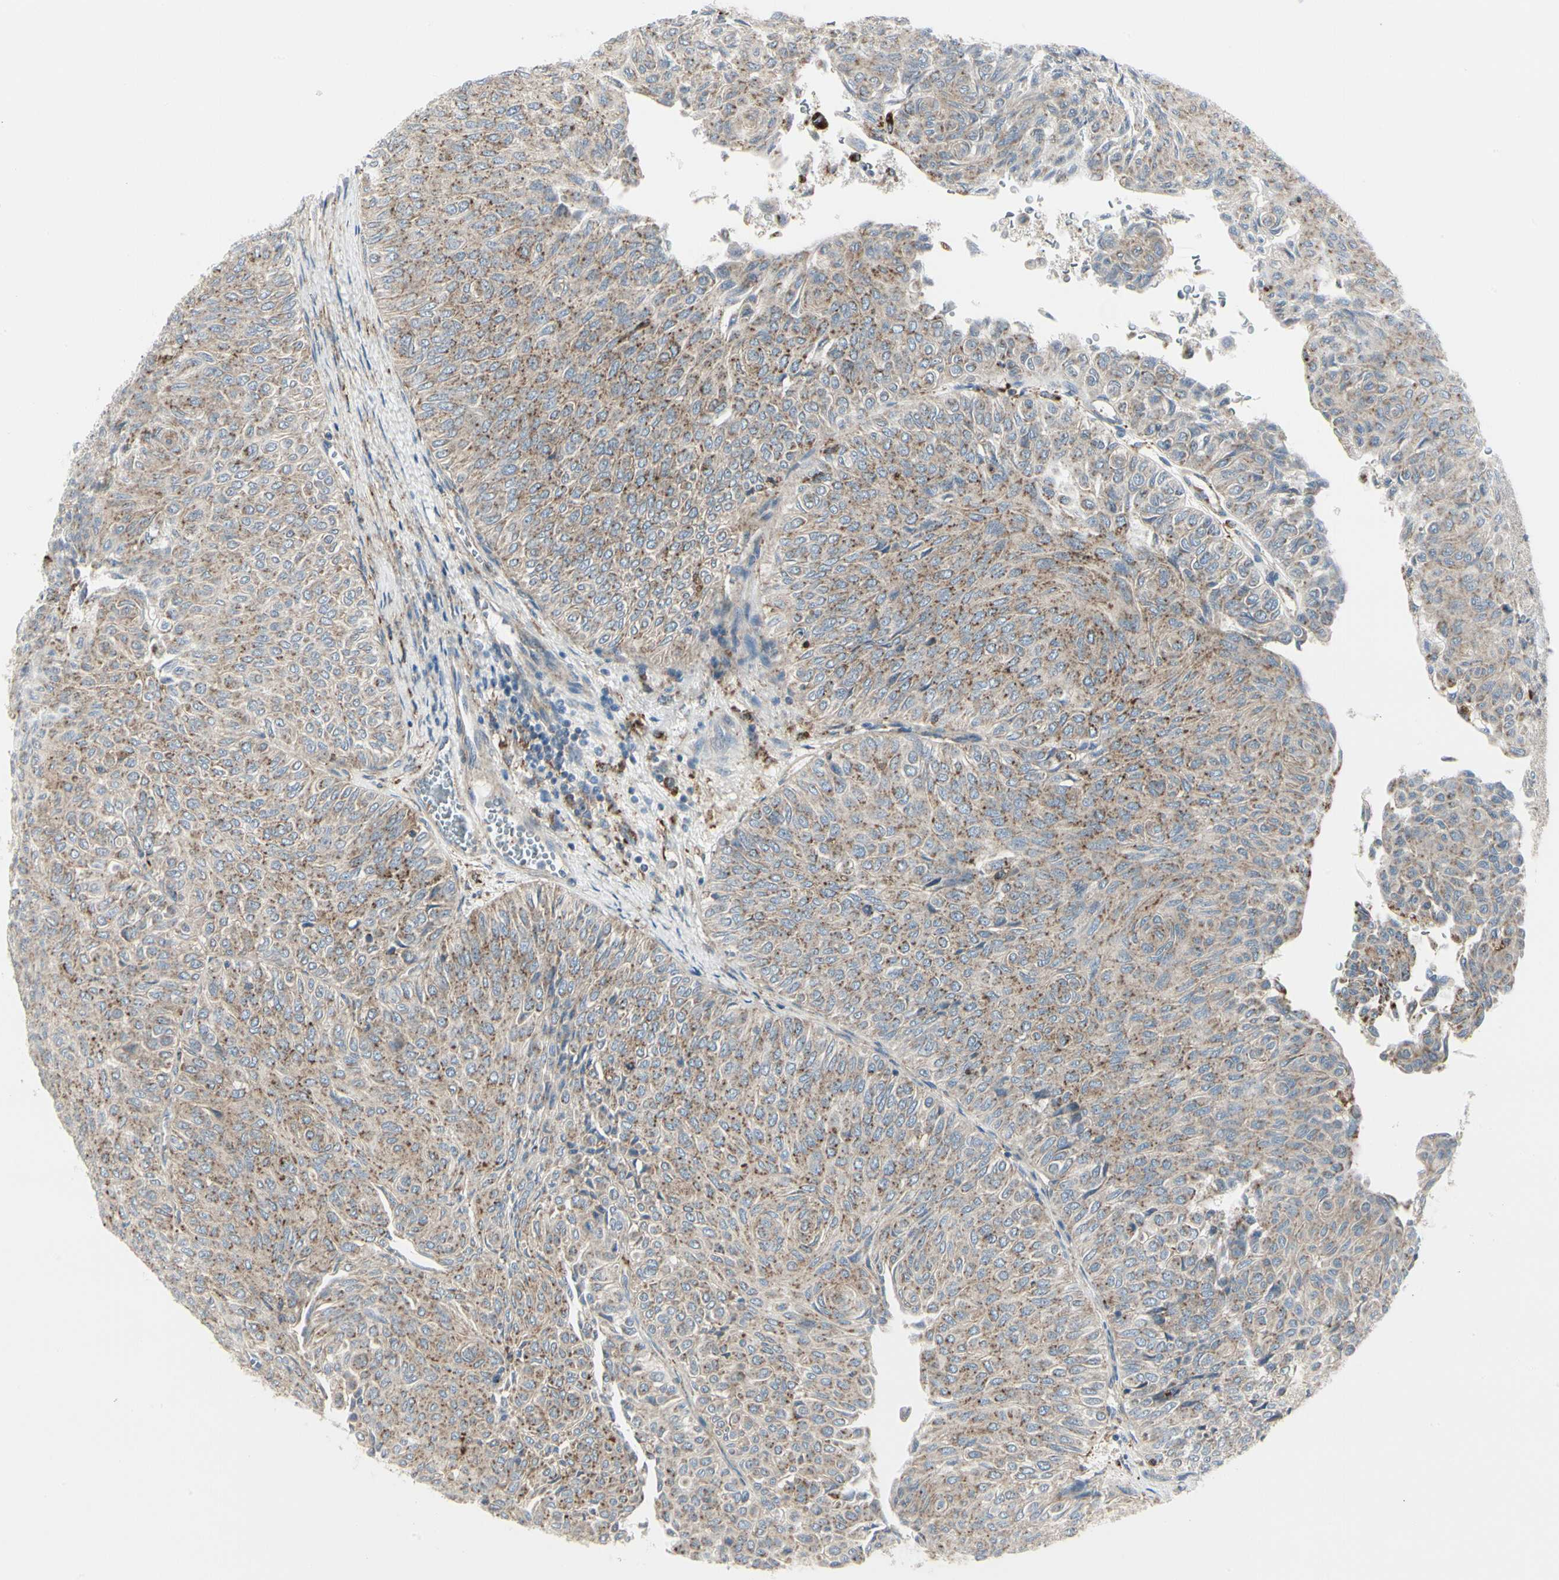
{"staining": {"intensity": "strong", "quantity": "25%-75%", "location": "cytoplasmic/membranous"}, "tissue": "urothelial cancer", "cell_type": "Tumor cells", "image_type": "cancer", "snomed": [{"axis": "morphology", "description": "Urothelial carcinoma, Low grade"}, {"axis": "topography", "description": "Urinary bladder"}], "caption": "High-power microscopy captured an immunohistochemistry micrograph of urothelial cancer, revealing strong cytoplasmic/membranous staining in approximately 25%-75% of tumor cells.", "gene": "ATP6V1B2", "patient": {"sex": "male", "age": 78}}